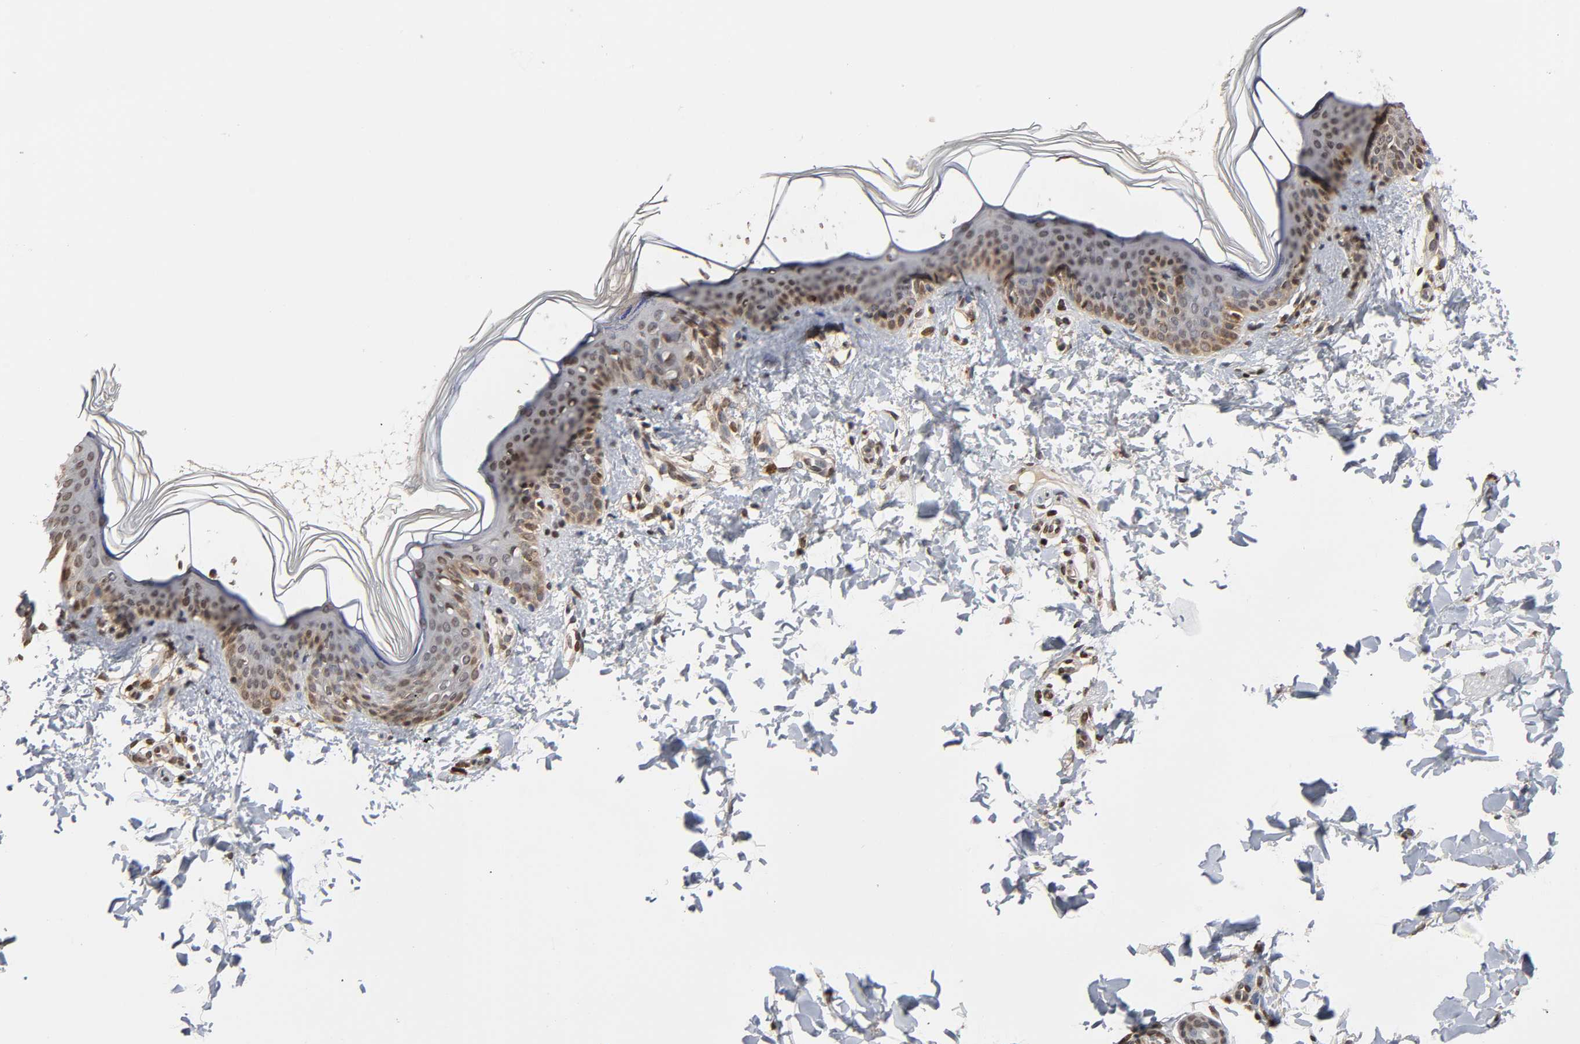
{"staining": {"intensity": "moderate", "quantity": ">75%", "location": "cytoplasmic/membranous,nuclear"}, "tissue": "skin", "cell_type": "Fibroblasts", "image_type": "normal", "snomed": [{"axis": "morphology", "description": "Normal tissue, NOS"}, {"axis": "topography", "description": "Skin"}], "caption": "A photomicrograph of skin stained for a protein reveals moderate cytoplasmic/membranous,nuclear brown staining in fibroblasts. (DAB = brown stain, brightfield microscopy at high magnification).", "gene": "ITGAV", "patient": {"sex": "female", "age": 4}}